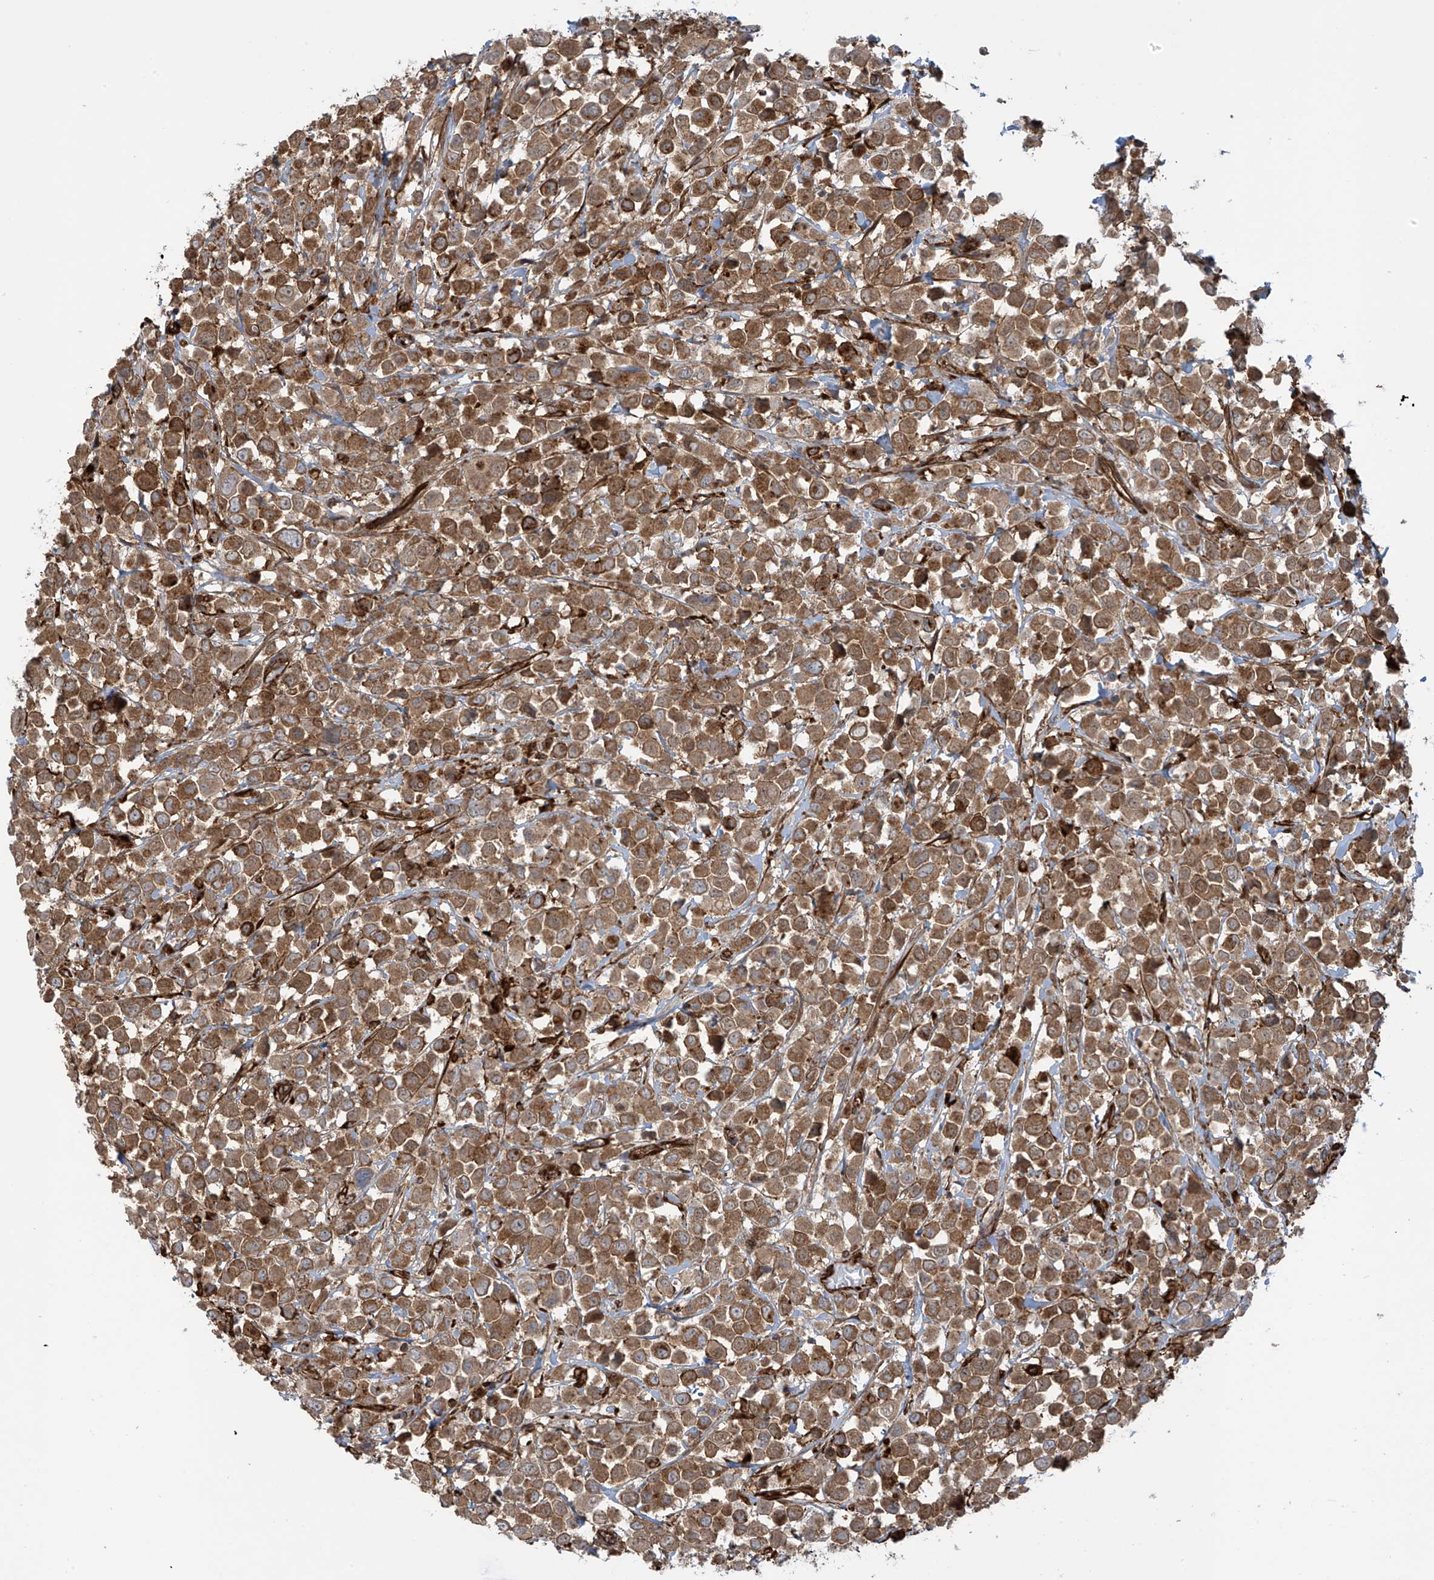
{"staining": {"intensity": "moderate", "quantity": ">75%", "location": "cytoplasmic/membranous"}, "tissue": "breast cancer", "cell_type": "Tumor cells", "image_type": "cancer", "snomed": [{"axis": "morphology", "description": "Duct carcinoma"}, {"axis": "topography", "description": "Breast"}], "caption": "IHC staining of breast cancer (intraductal carcinoma), which demonstrates medium levels of moderate cytoplasmic/membranous expression in about >75% of tumor cells indicating moderate cytoplasmic/membranous protein positivity. The staining was performed using DAB (brown) for protein detection and nuclei were counterstained in hematoxylin (blue).", "gene": "SLC9A2", "patient": {"sex": "female", "age": 61}}